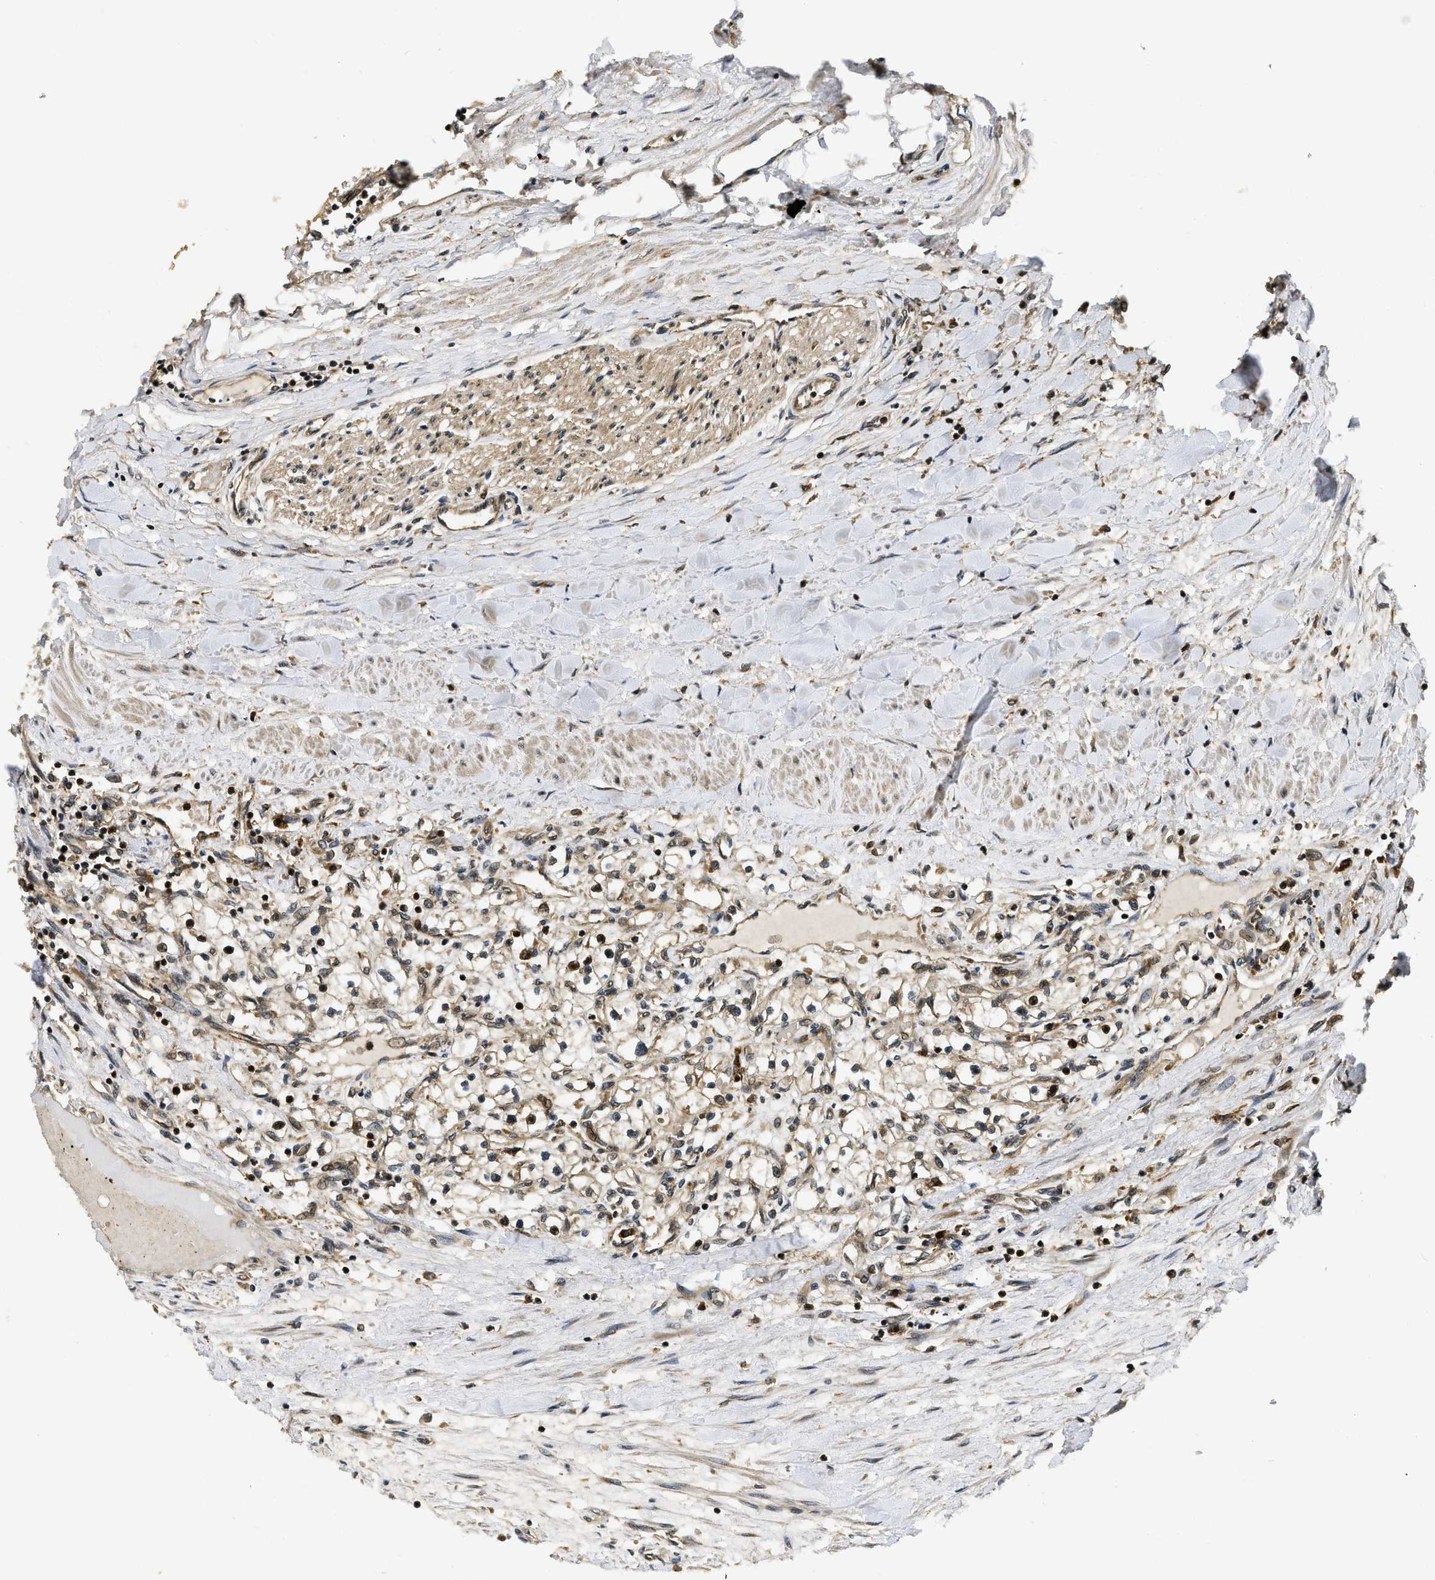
{"staining": {"intensity": "moderate", "quantity": ">75%", "location": "cytoplasmic/membranous"}, "tissue": "renal cancer", "cell_type": "Tumor cells", "image_type": "cancer", "snomed": [{"axis": "morphology", "description": "Adenocarcinoma, NOS"}, {"axis": "topography", "description": "Kidney"}], "caption": "Renal cancer (adenocarcinoma) was stained to show a protein in brown. There is medium levels of moderate cytoplasmic/membranous staining in approximately >75% of tumor cells.", "gene": "ADSL", "patient": {"sex": "male", "age": 68}}